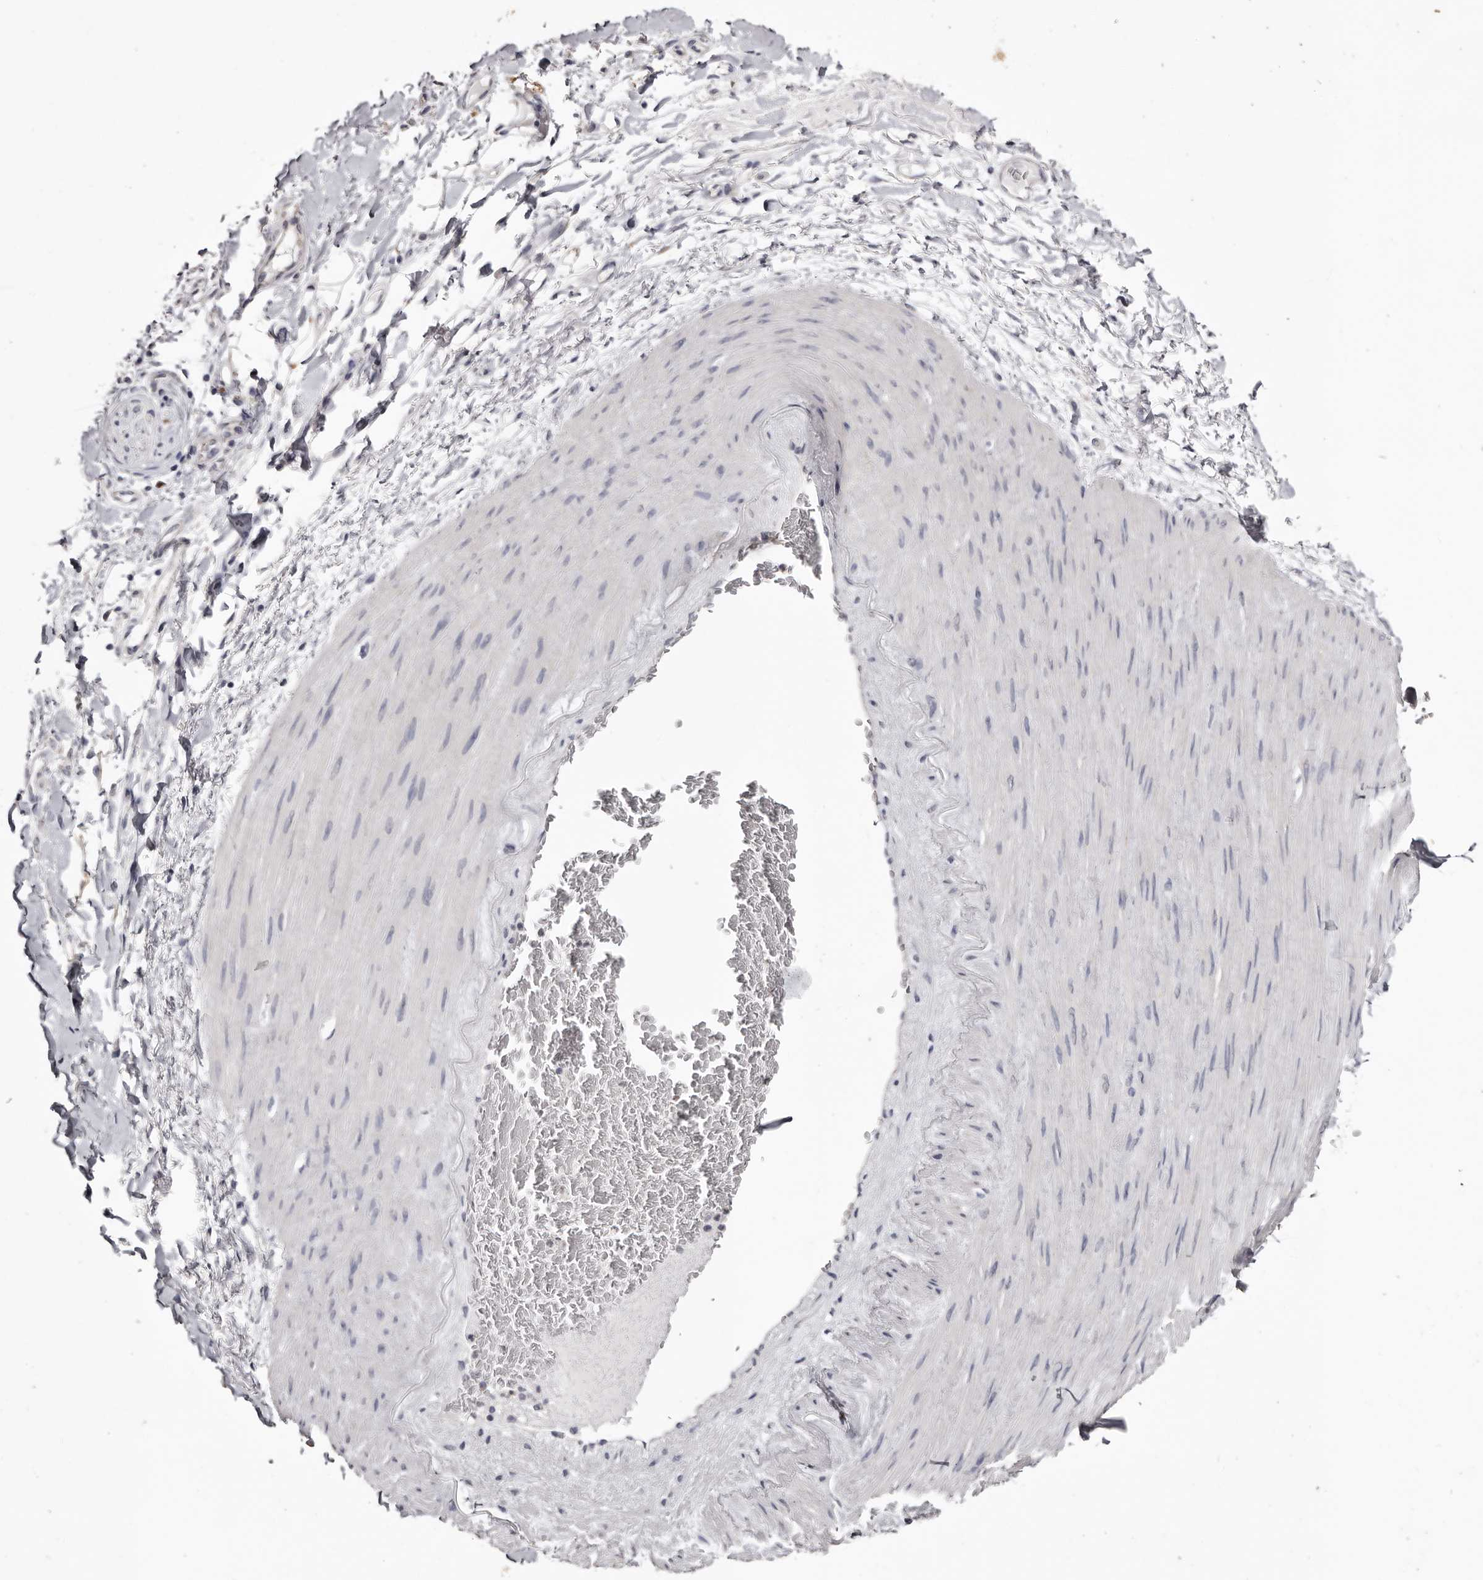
{"staining": {"intensity": "weak", "quantity": "25%-75%", "location": "cytoplasmic/membranous"}, "tissue": "adipose tissue", "cell_type": "Adipocytes", "image_type": "normal", "snomed": [{"axis": "morphology", "description": "Normal tissue, NOS"}, {"axis": "morphology", "description": "Adenocarcinoma, NOS"}, {"axis": "topography", "description": "Esophagus"}], "caption": "Protein staining reveals weak cytoplasmic/membranous positivity in about 25%-75% of adipocytes in normal adipose tissue.", "gene": "CASQ1", "patient": {"sex": "male", "age": 62}}